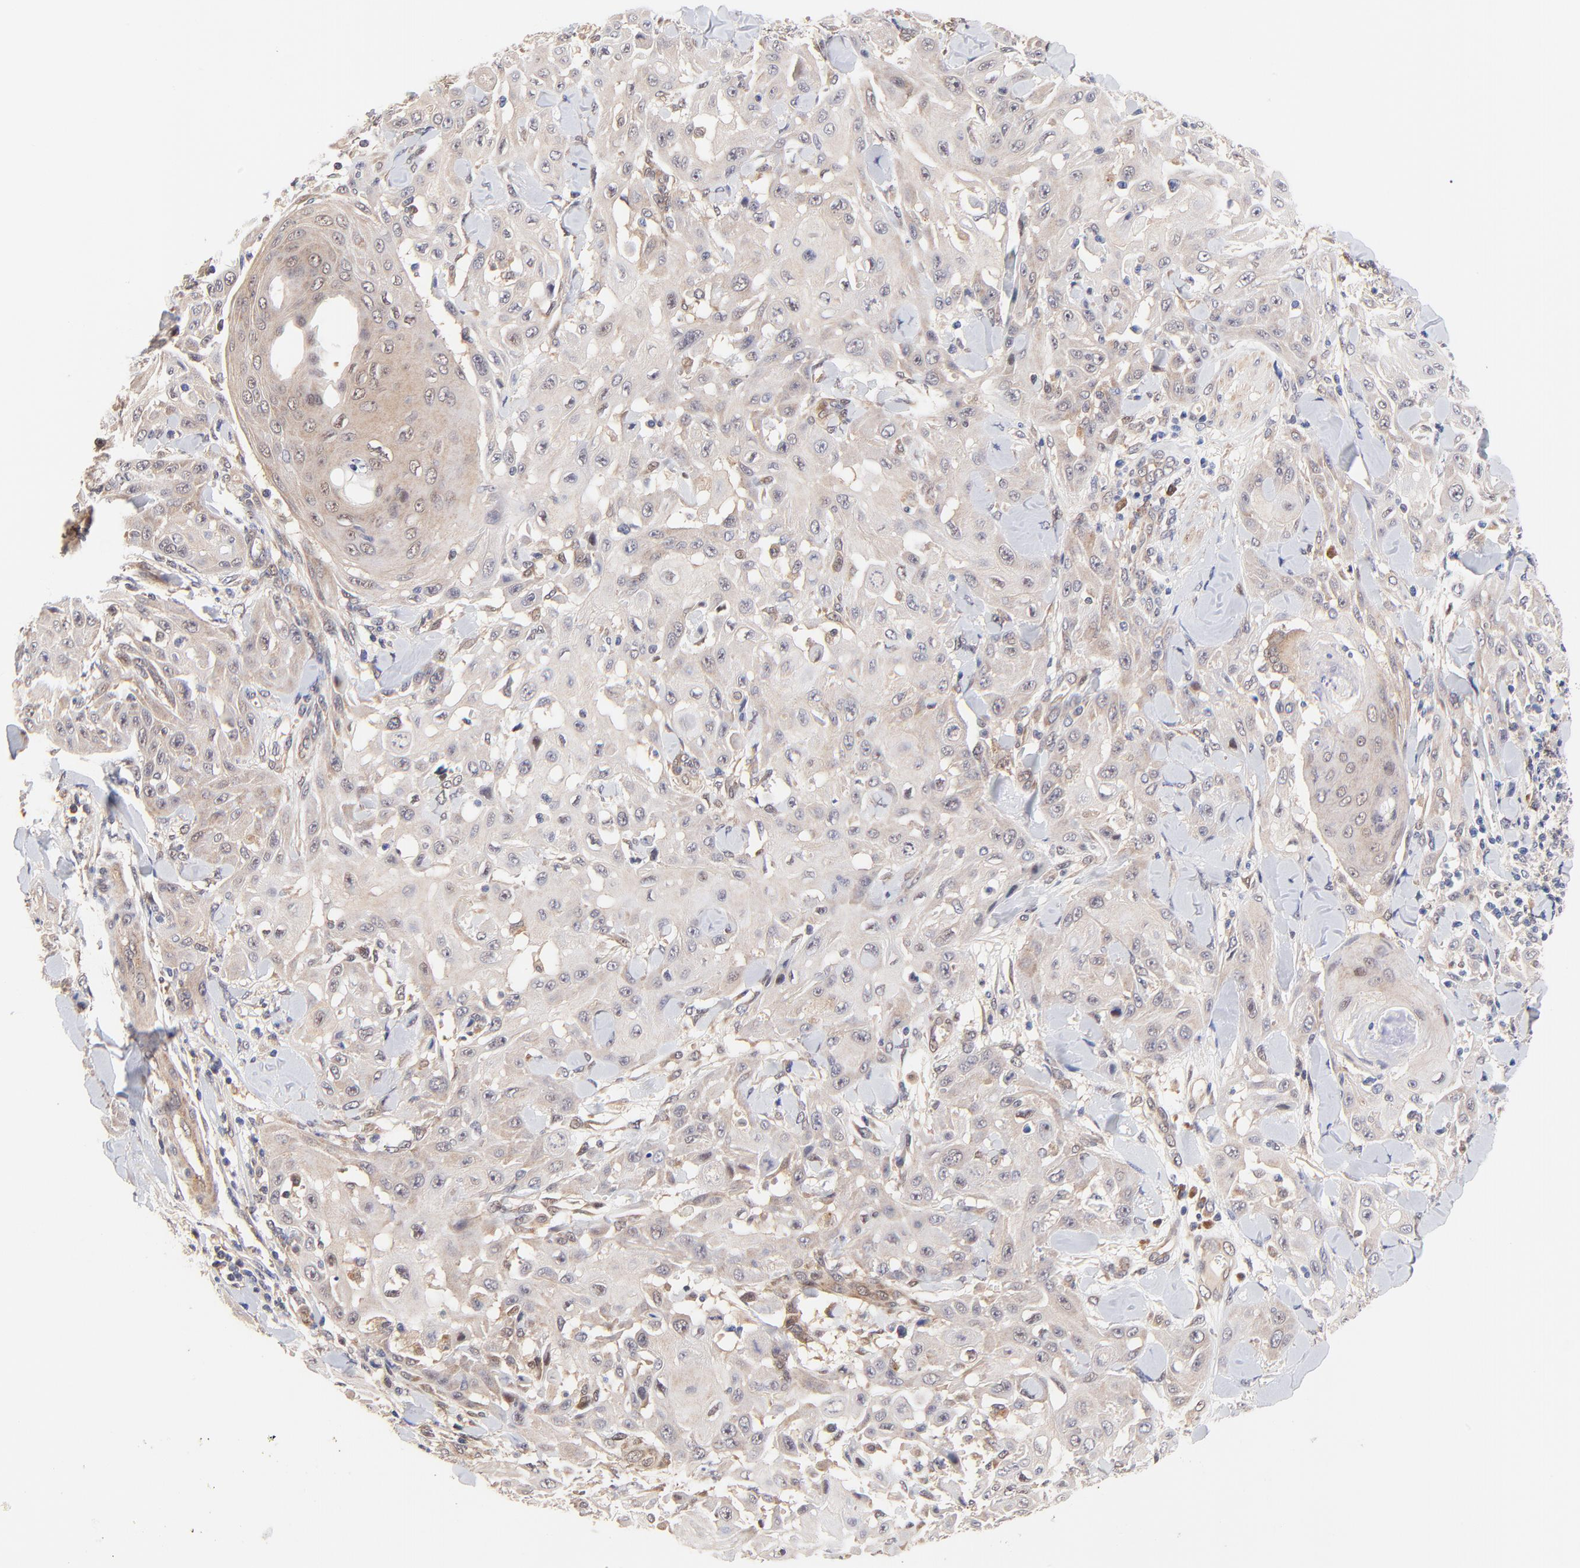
{"staining": {"intensity": "weak", "quantity": "25%-75%", "location": "cytoplasmic/membranous,nuclear"}, "tissue": "skin cancer", "cell_type": "Tumor cells", "image_type": "cancer", "snomed": [{"axis": "morphology", "description": "Squamous cell carcinoma, NOS"}, {"axis": "topography", "description": "Skin"}], "caption": "Immunohistochemistry (IHC) micrograph of neoplastic tissue: skin squamous cell carcinoma stained using immunohistochemistry (IHC) exhibits low levels of weak protein expression localized specifically in the cytoplasmic/membranous and nuclear of tumor cells, appearing as a cytoplasmic/membranous and nuclear brown color.", "gene": "TXNL1", "patient": {"sex": "male", "age": 24}}